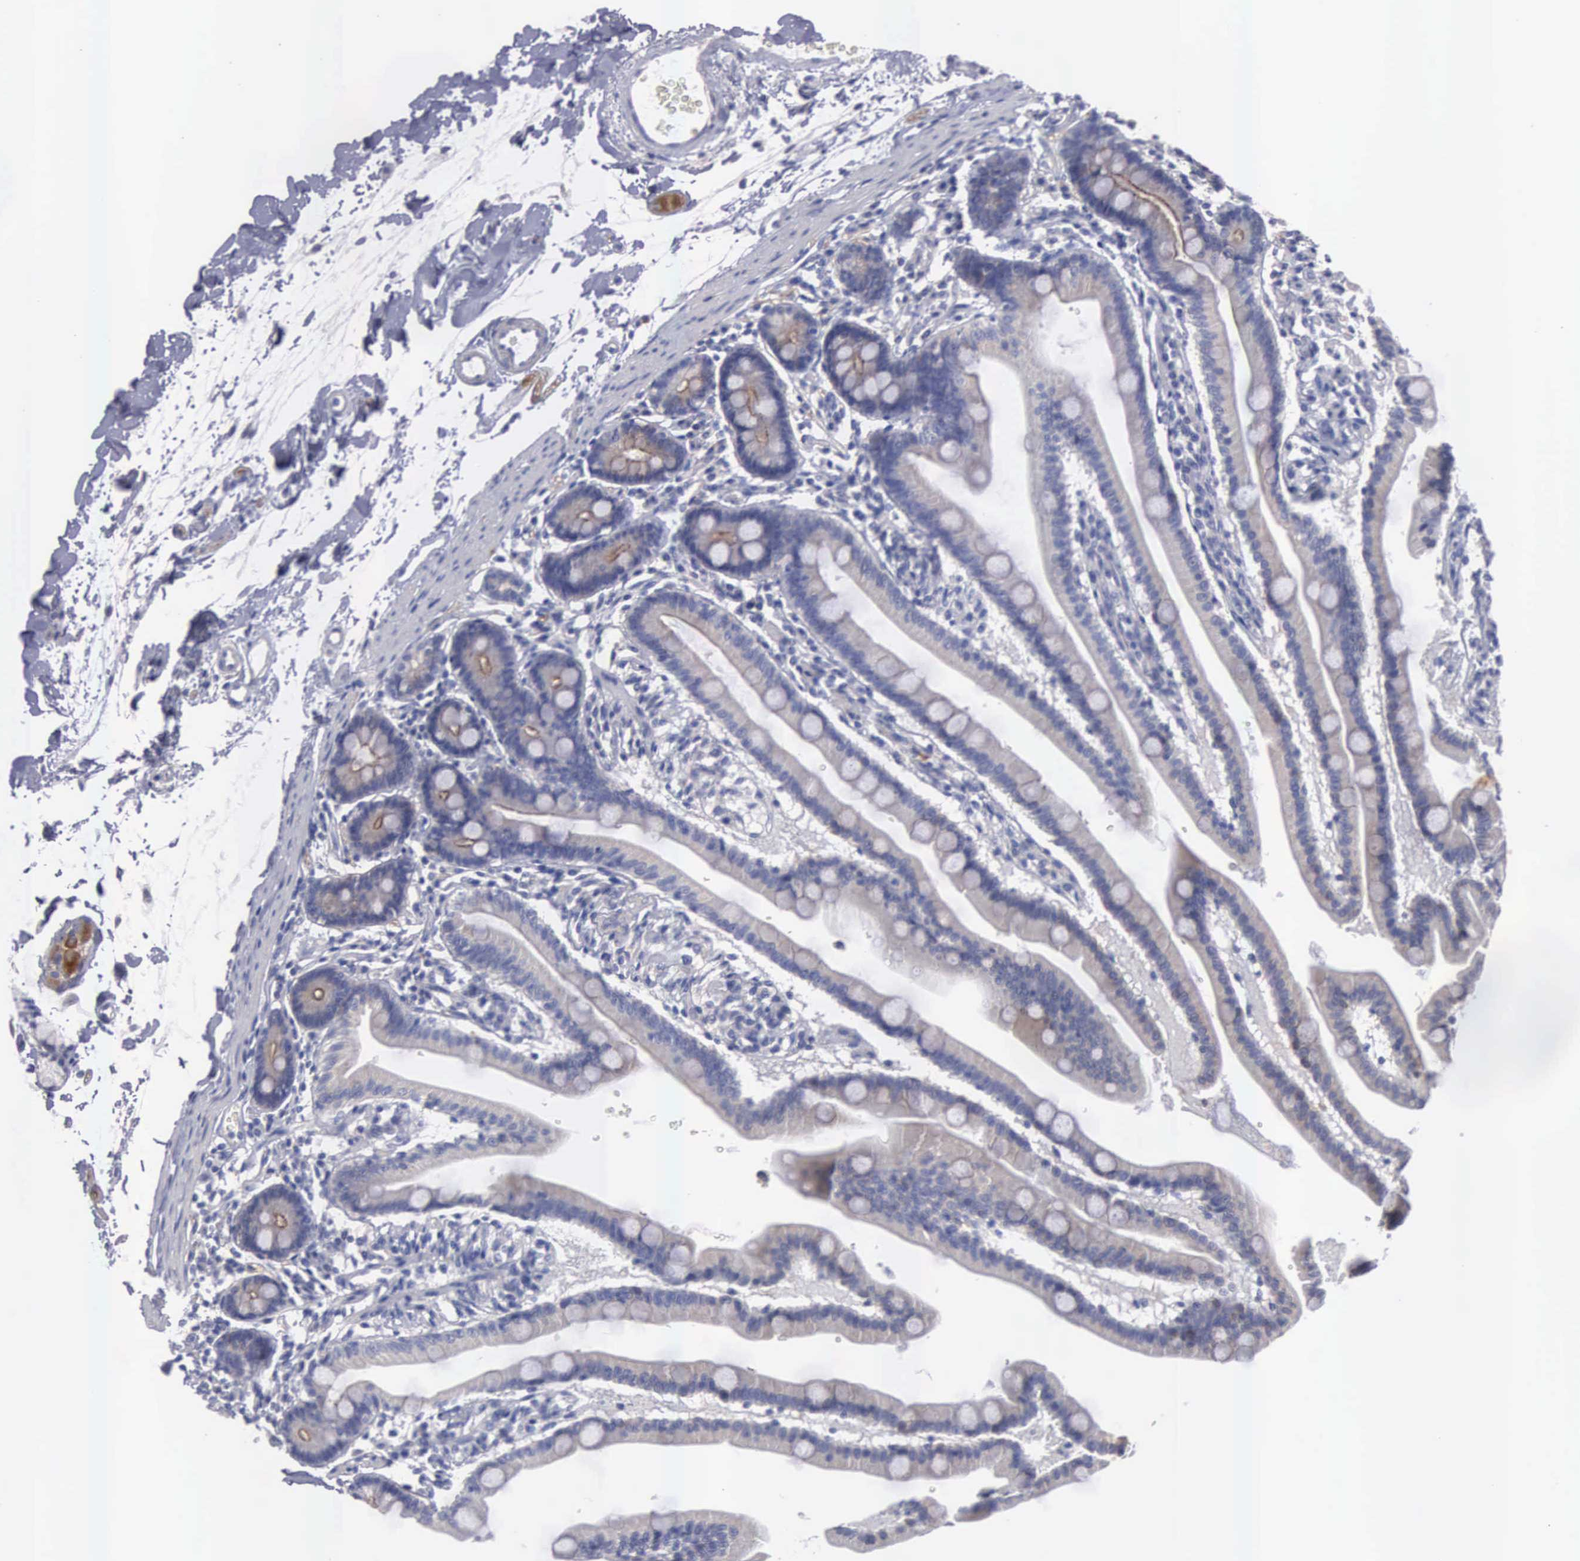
{"staining": {"intensity": "weak", "quantity": "25%-75%", "location": "cytoplasmic/membranous"}, "tissue": "duodenum", "cell_type": "Glandular cells", "image_type": "normal", "snomed": [{"axis": "morphology", "description": "Normal tissue, NOS"}, {"axis": "topography", "description": "Duodenum"}], "caption": "The immunohistochemical stain highlights weak cytoplasmic/membranous positivity in glandular cells of unremarkable duodenum. The staining was performed using DAB (3,3'-diaminobenzidine) to visualize the protein expression in brown, while the nuclei were stained in blue with hematoxylin (Magnification: 20x).", "gene": "CEP170B", "patient": {"sex": "female", "age": 77}}